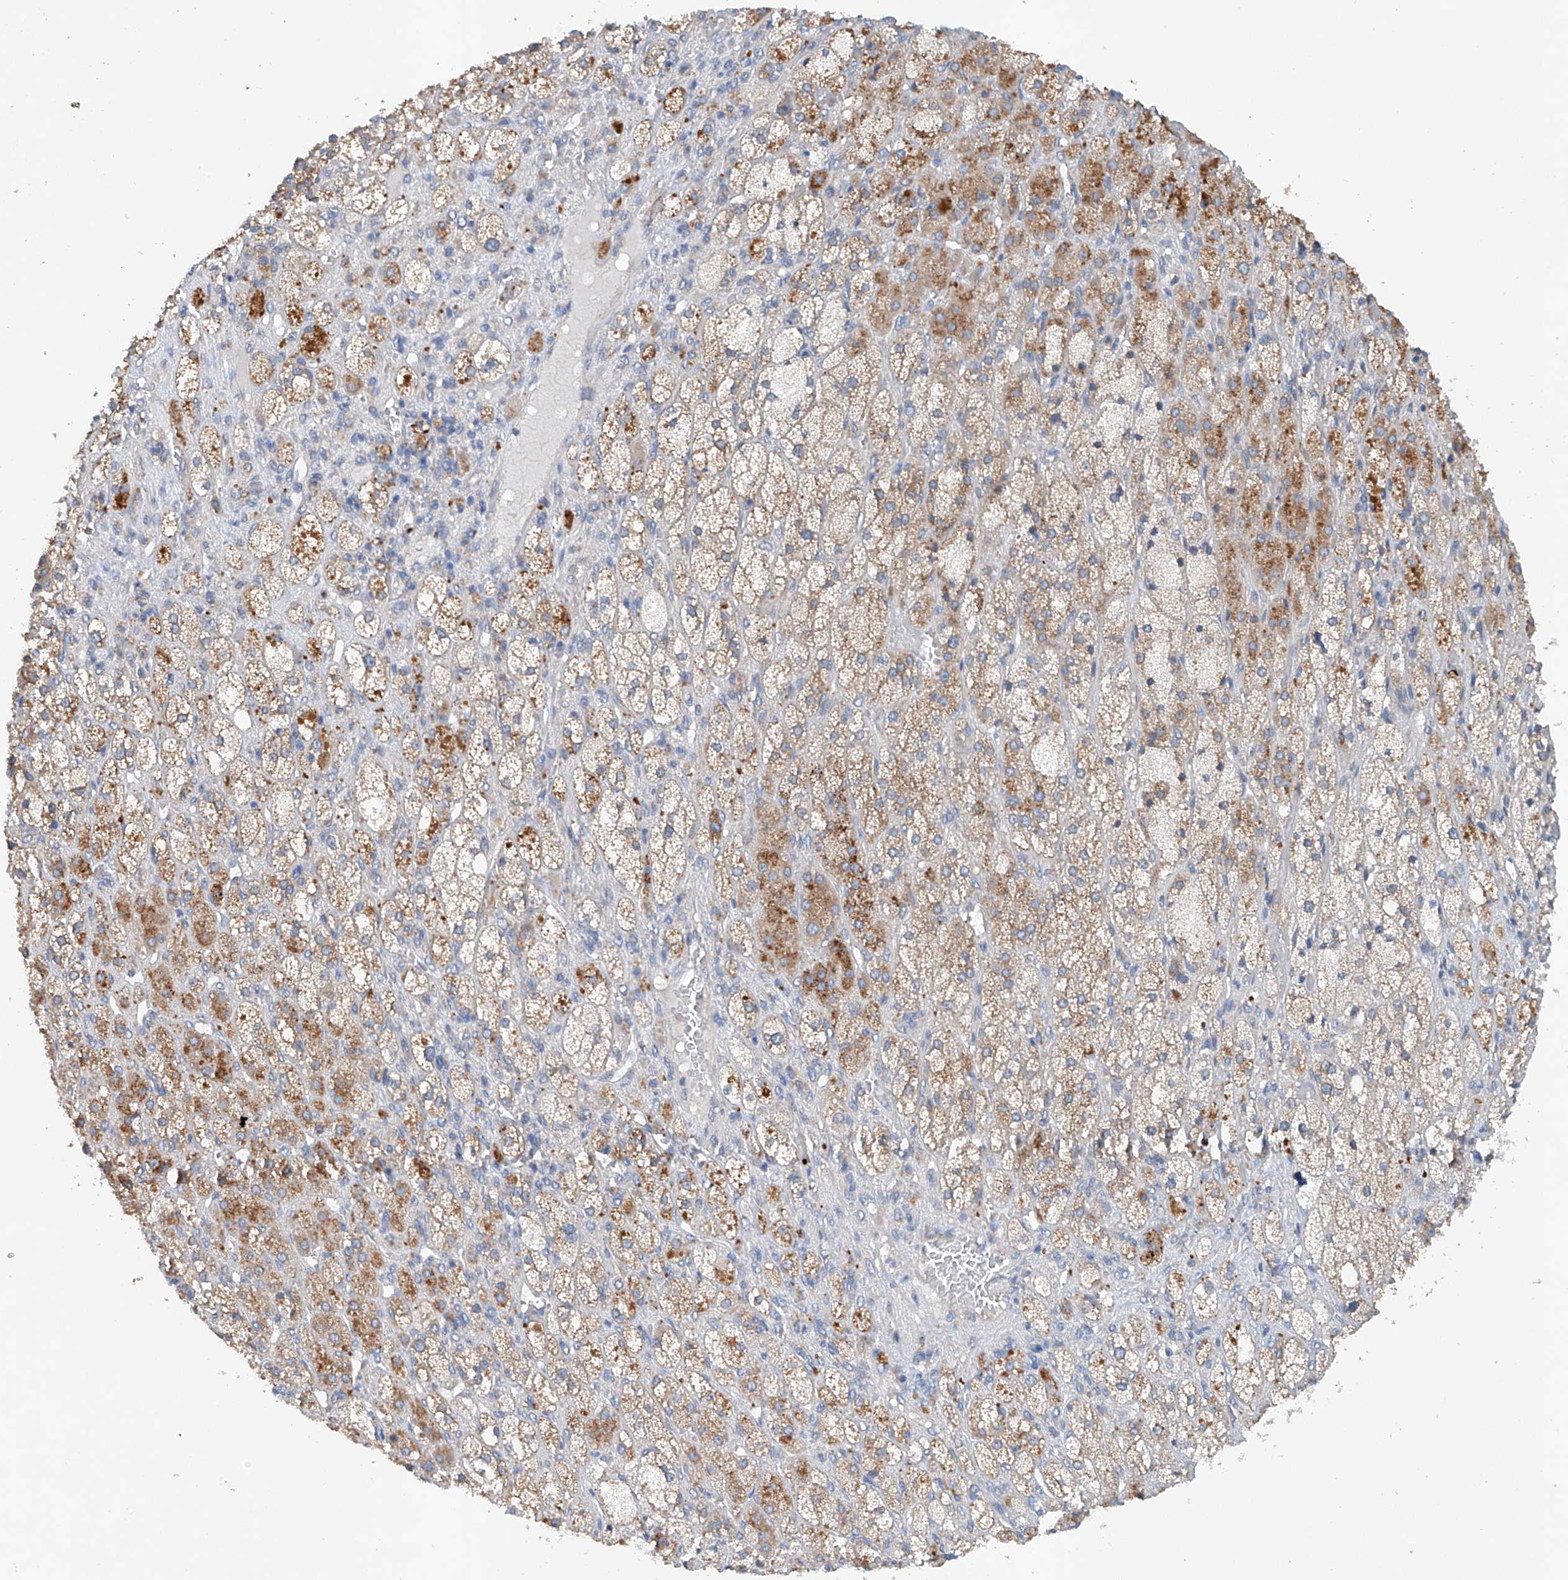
{"staining": {"intensity": "moderate", "quantity": "25%-75%", "location": "cytoplasmic/membranous"}, "tissue": "adrenal gland", "cell_type": "Glandular cells", "image_type": "normal", "snomed": [{"axis": "morphology", "description": "Normal tissue, NOS"}, {"axis": "topography", "description": "Adrenal gland"}], "caption": "Immunohistochemical staining of normal human adrenal gland shows medium levels of moderate cytoplasmic/membranous staining in approximately 25%-75% of glandular cells.", "gene": "CEP85L", "patient": {"sex": "male", "age": 61}}